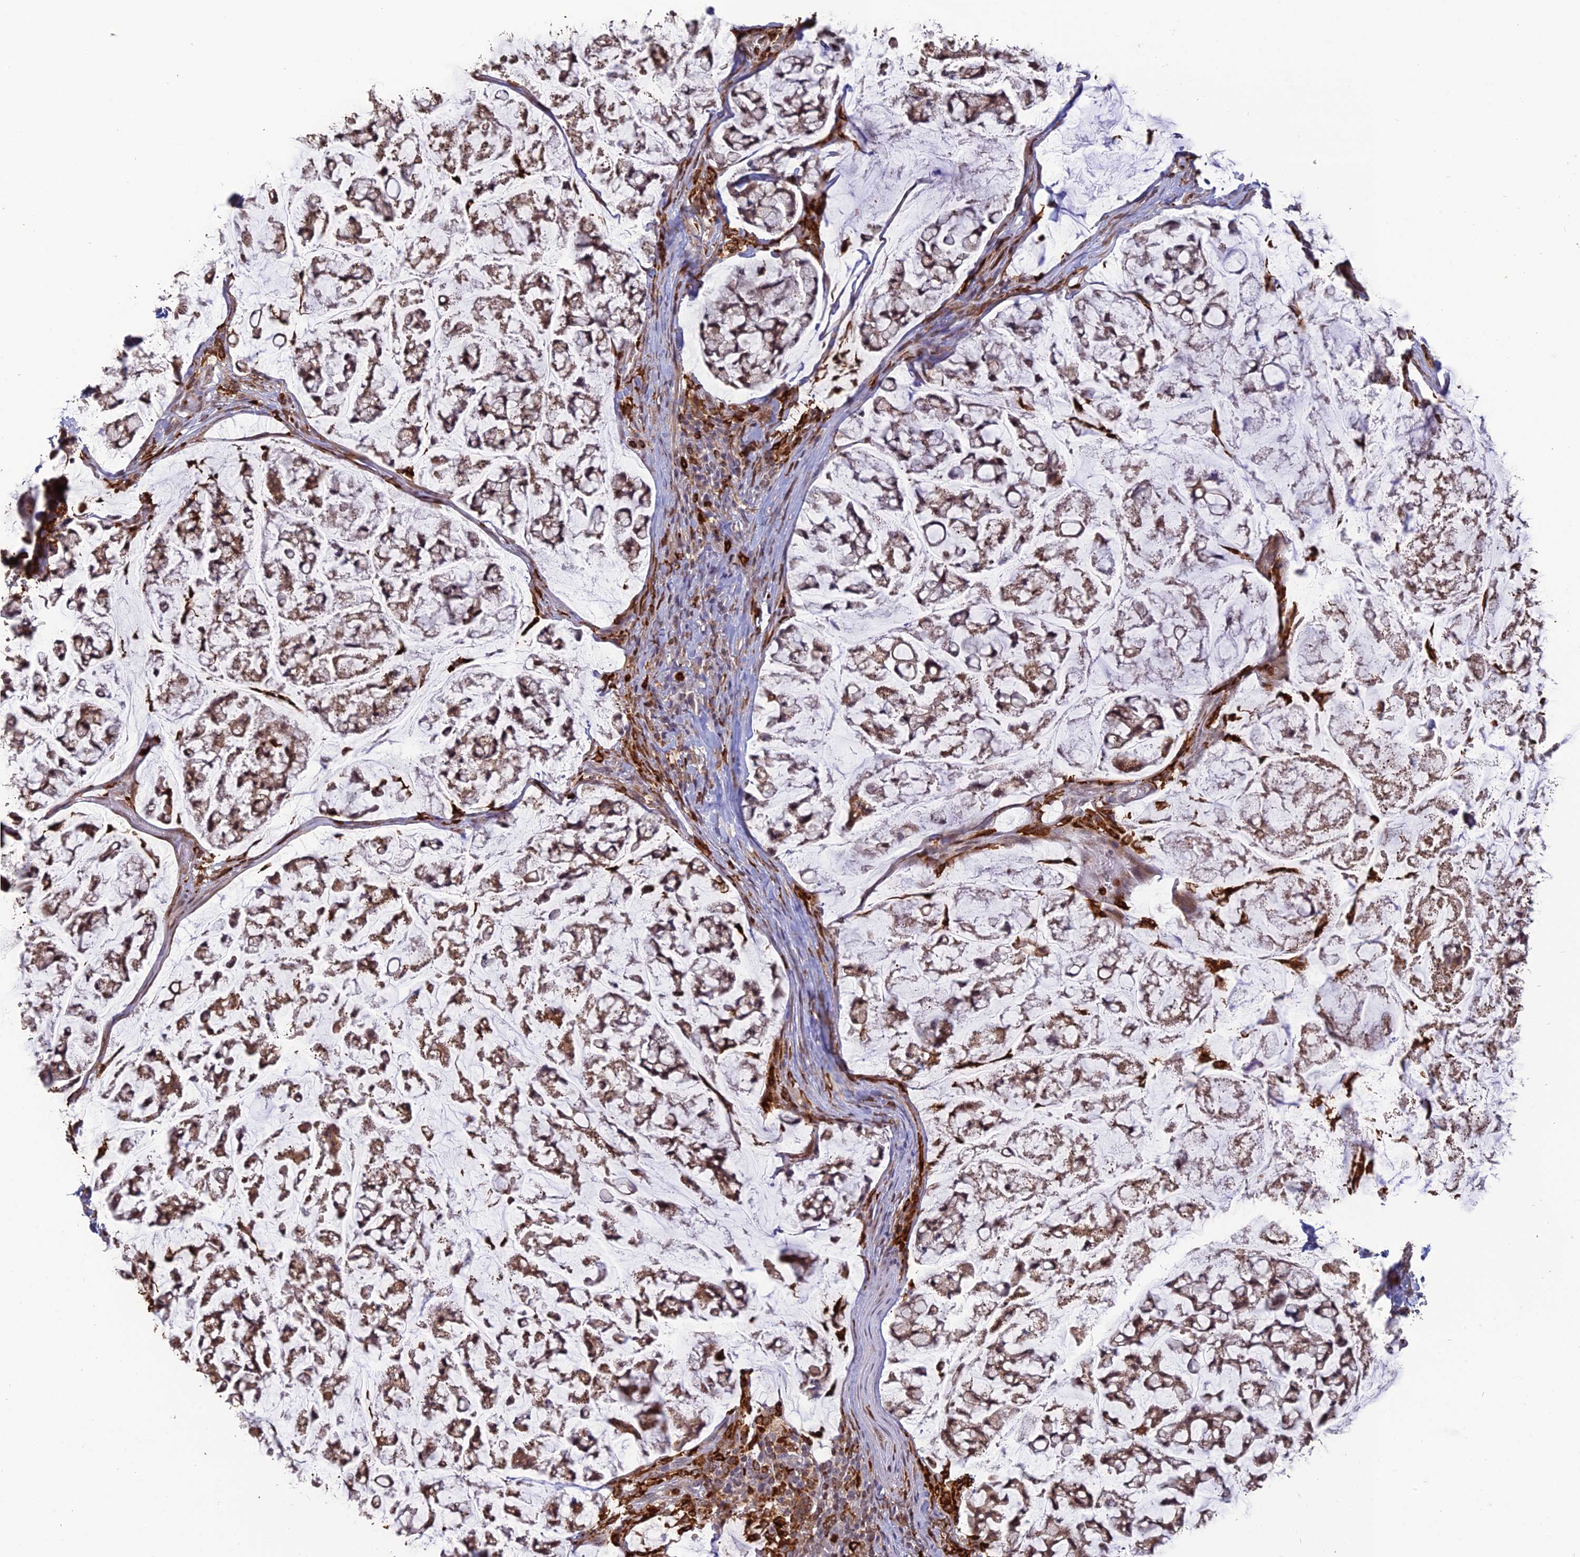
{"staining": {"intensity": "weak", "quantity": ">75%", "location": "cytoplasmic/membranous"}, "tissue": "stomach cancer", "cell_type": "Tumor cells", "image_type": "cancer", "snomed": [{"axis": "morphology", "description": "Adenocarcinoma, NOS"}, {"axis": "topography", "description": "Stomach, lower"}], "caption": "Approximately >75% of tumor cells in human stomach adenocarcinoma demonstrate weak cytoplasmic/membranous protein positivity as visualized by brown immunohistochemical staining.", "gene": "APOBR", "patient": {"sex": "male", "age": 67}}